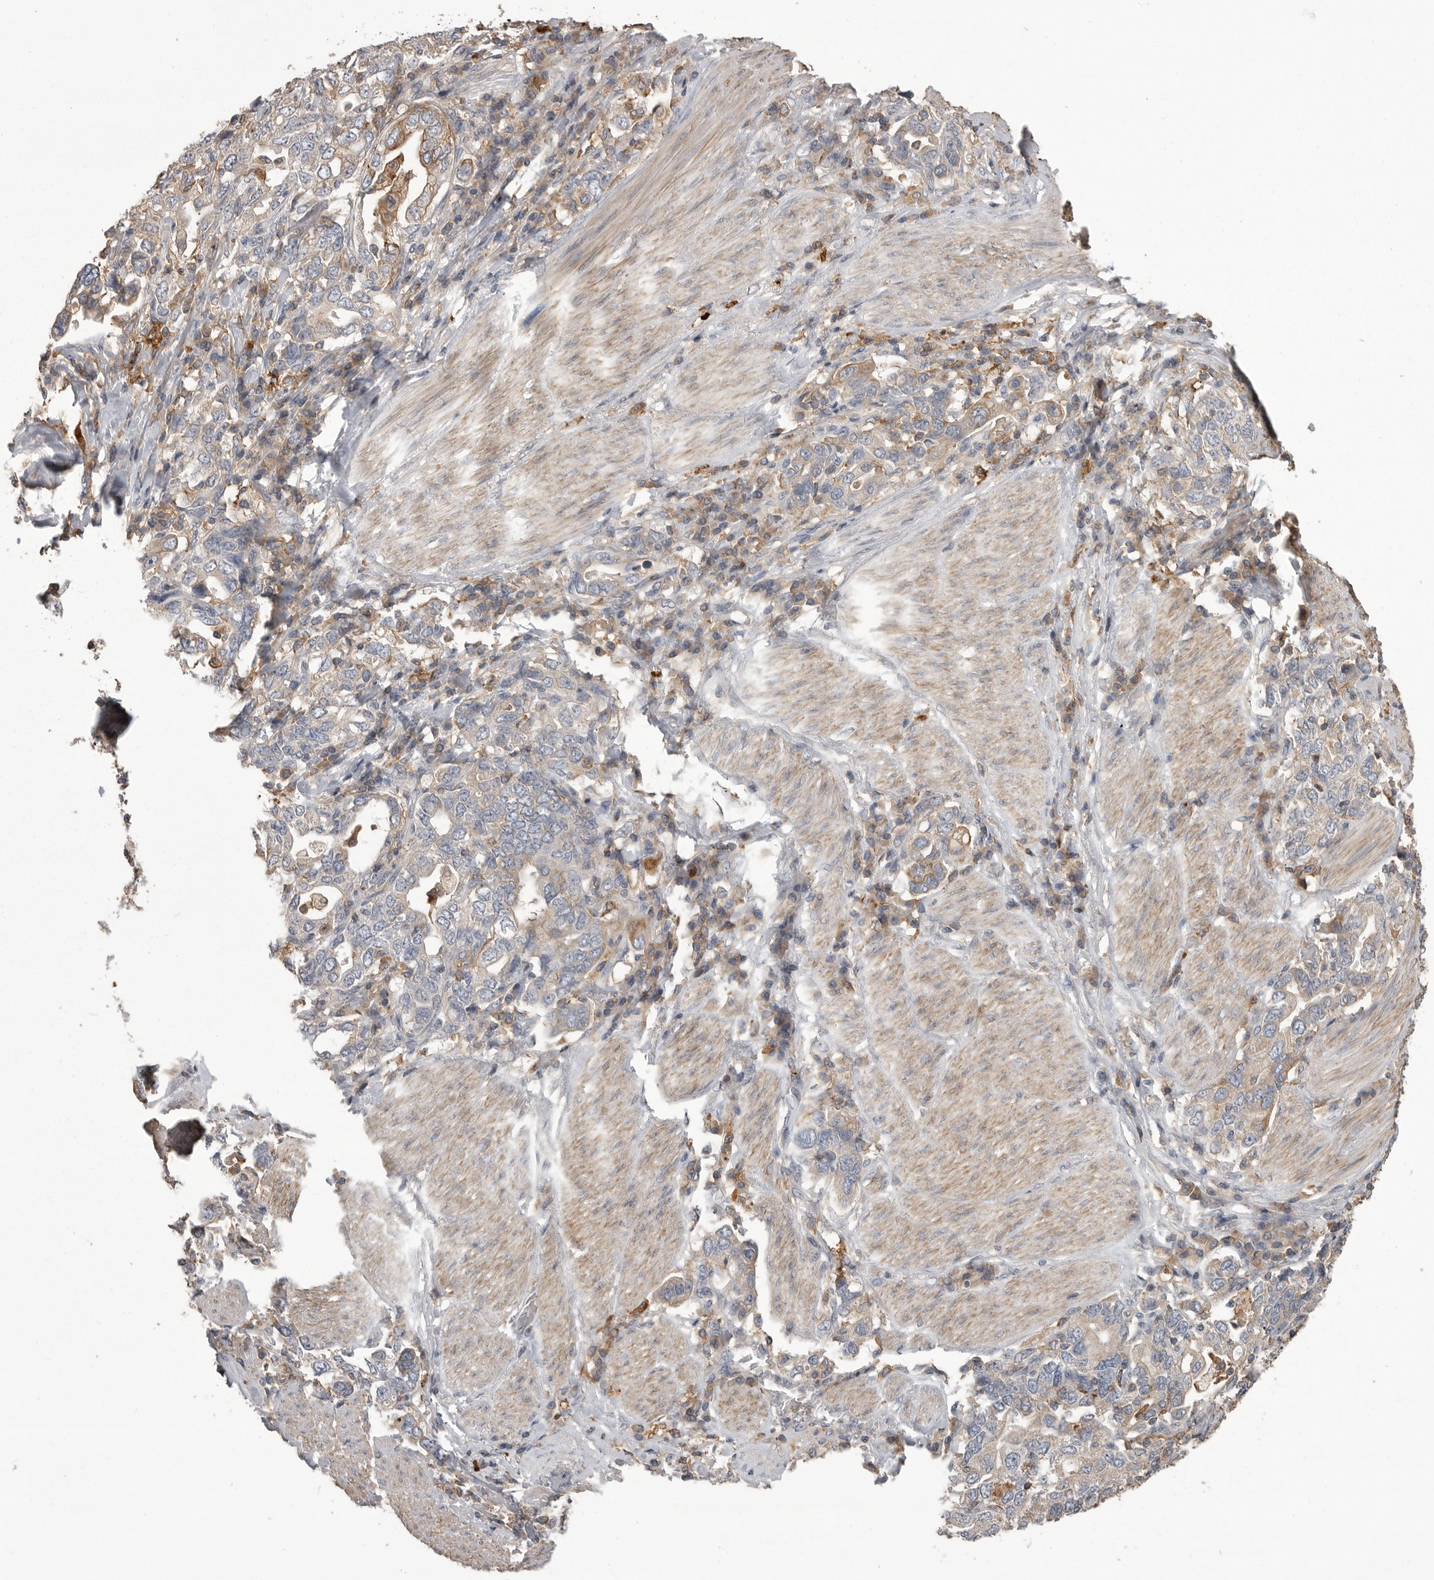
{"staining": {"intensity": "weak", "quantity": "<25%", "location": "cytoplasmic/membranous"}, "tissue": "stomach cancer", "cell_type": "Tumor cells", "image_type": "cancer", "snomed": [{"axis": "morphology", "description": "Adenocarcinoma, NOS"}, {"axis": "topography", "description": "Stomach, upper"}], "caption": "Protein analysis of stomach cancer (adenocarcinoma) reveals no significant staining in tumor cells.", "gene": "CMTM6", "patient": {"sex": "male", "age": 62}}